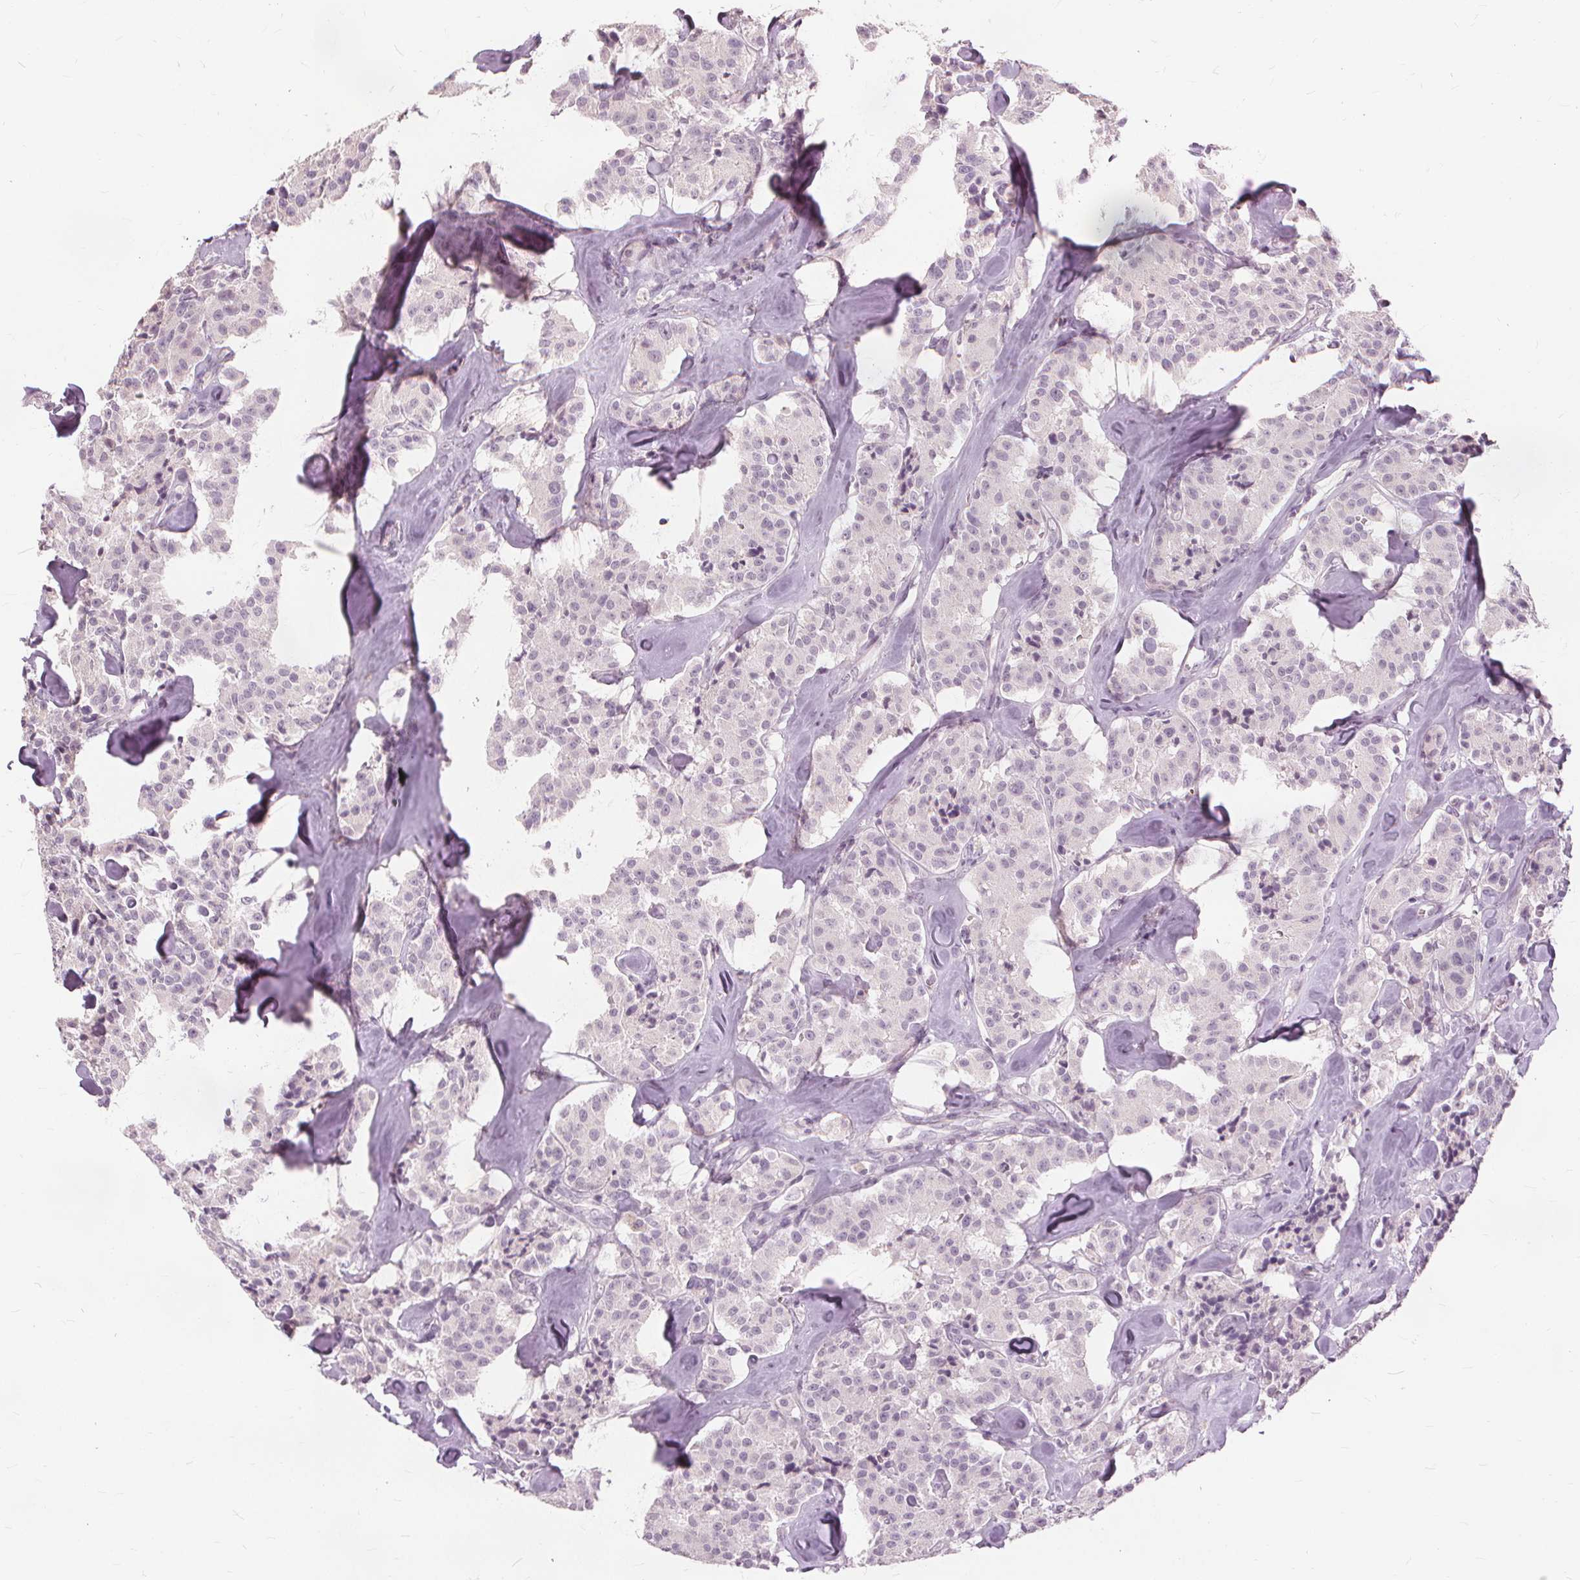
{"staining": {"intensity": "negative", "quantity": "none", "location": "none"}, "tissue": "carcinoid", "cell_type": "Tumor cells", "image_type": "cancer", "snomed": [{"axis": "morphology", "description": "Carcinoid, malignant, NOS"}, {"axis": "topography", "description": "Pancreas"}], "caption": "Protein analysis of carcinoid demonstrates no significant staining in tumor cells. (DAB (3,3'-diaminobenzidine) IHC, high magnification).", "gene": "SFTPD", "patient": {"sex": "male", "age": 41}}